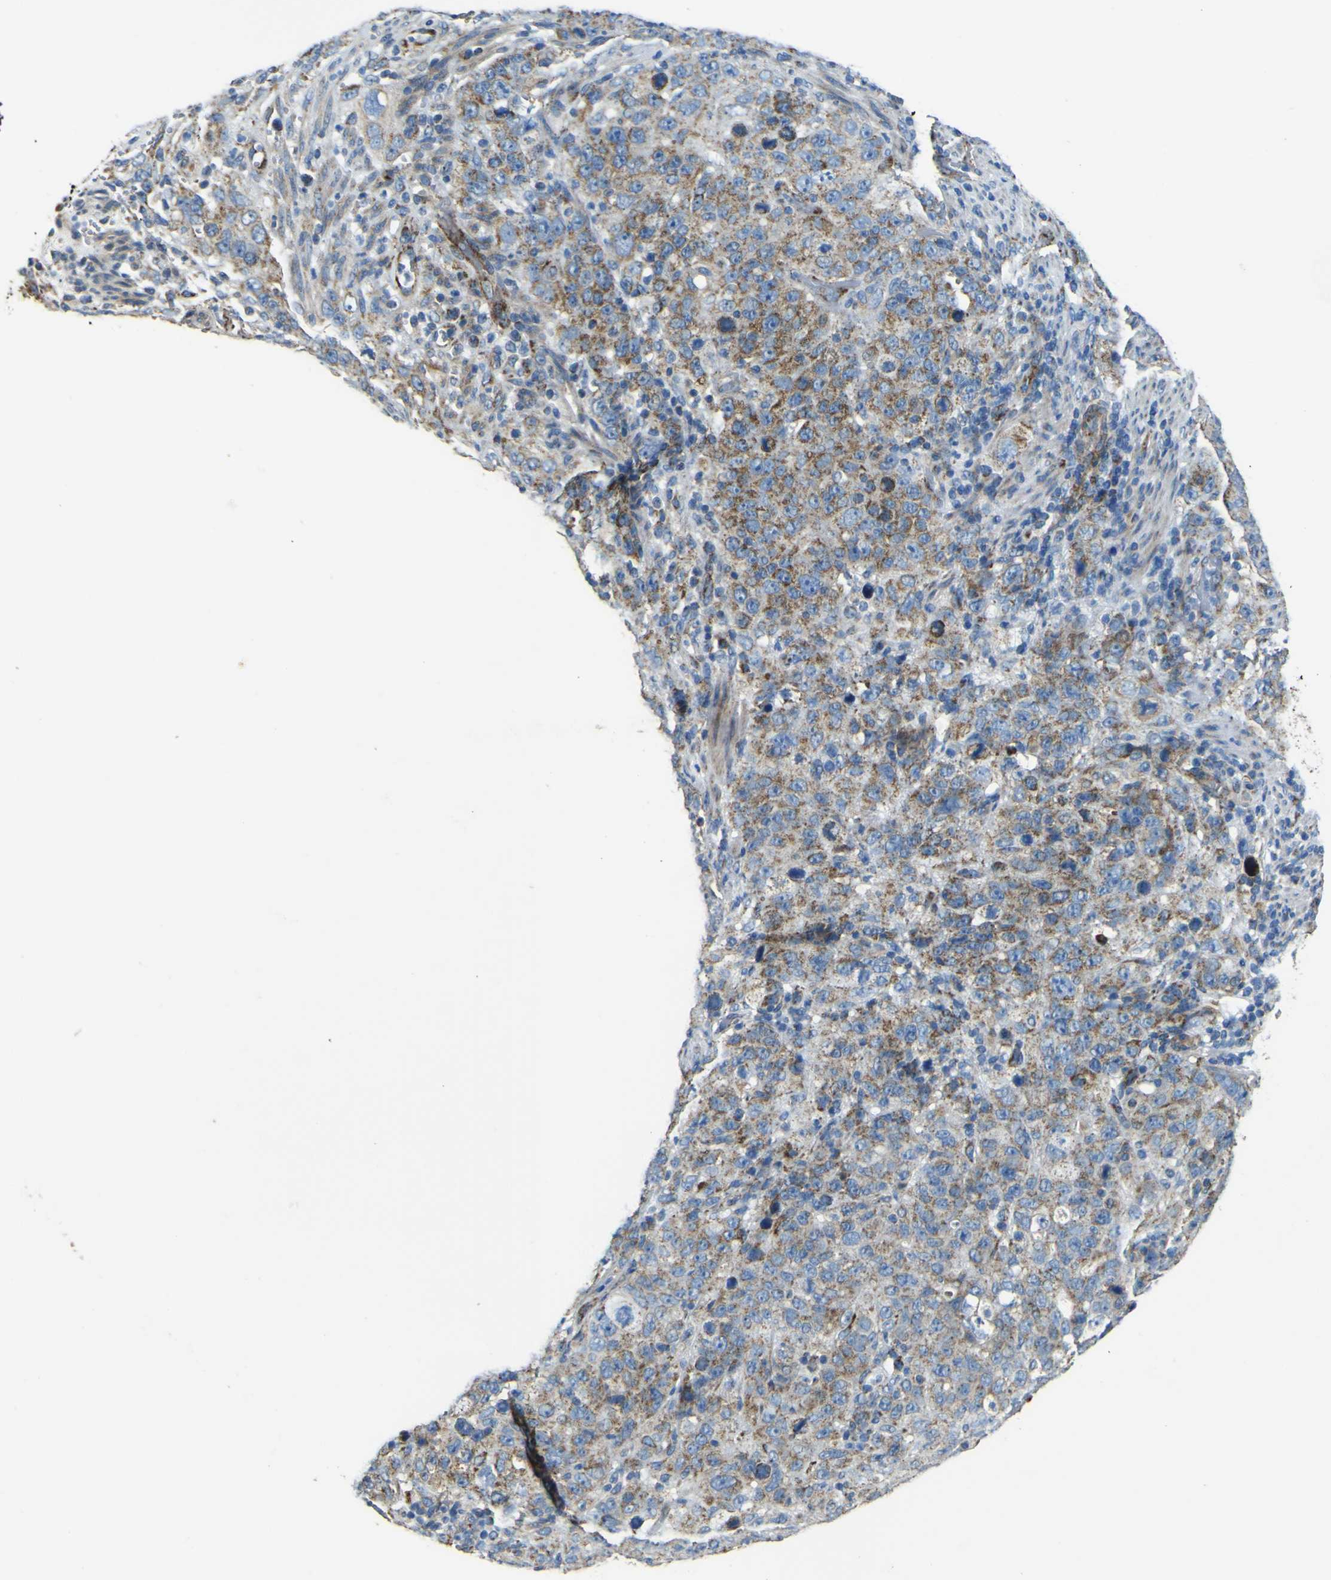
{"staining": {"intensity": "moderate", "quantity": ">75%", "location": "cytoplasmic/membranous"}, "tissue": "stomach cancer", "cell_type": "Tumor cells", "image_type": "cancer", "snomed": [{"axis": "morphology", "description": "Normal tissue, NOS"}, {"axis": "morphology", "description": "Adenocarcinoma, NOS"}, {"axis": "topography", "description": "Stomach"}], "caption": "A brown stain highlights moderate cytoplasmic/membranous expression of a protein in stomach cancer tumor cells.", "gene": "ALDH18A1", "patient": {"sex": "male", "age": 48}}